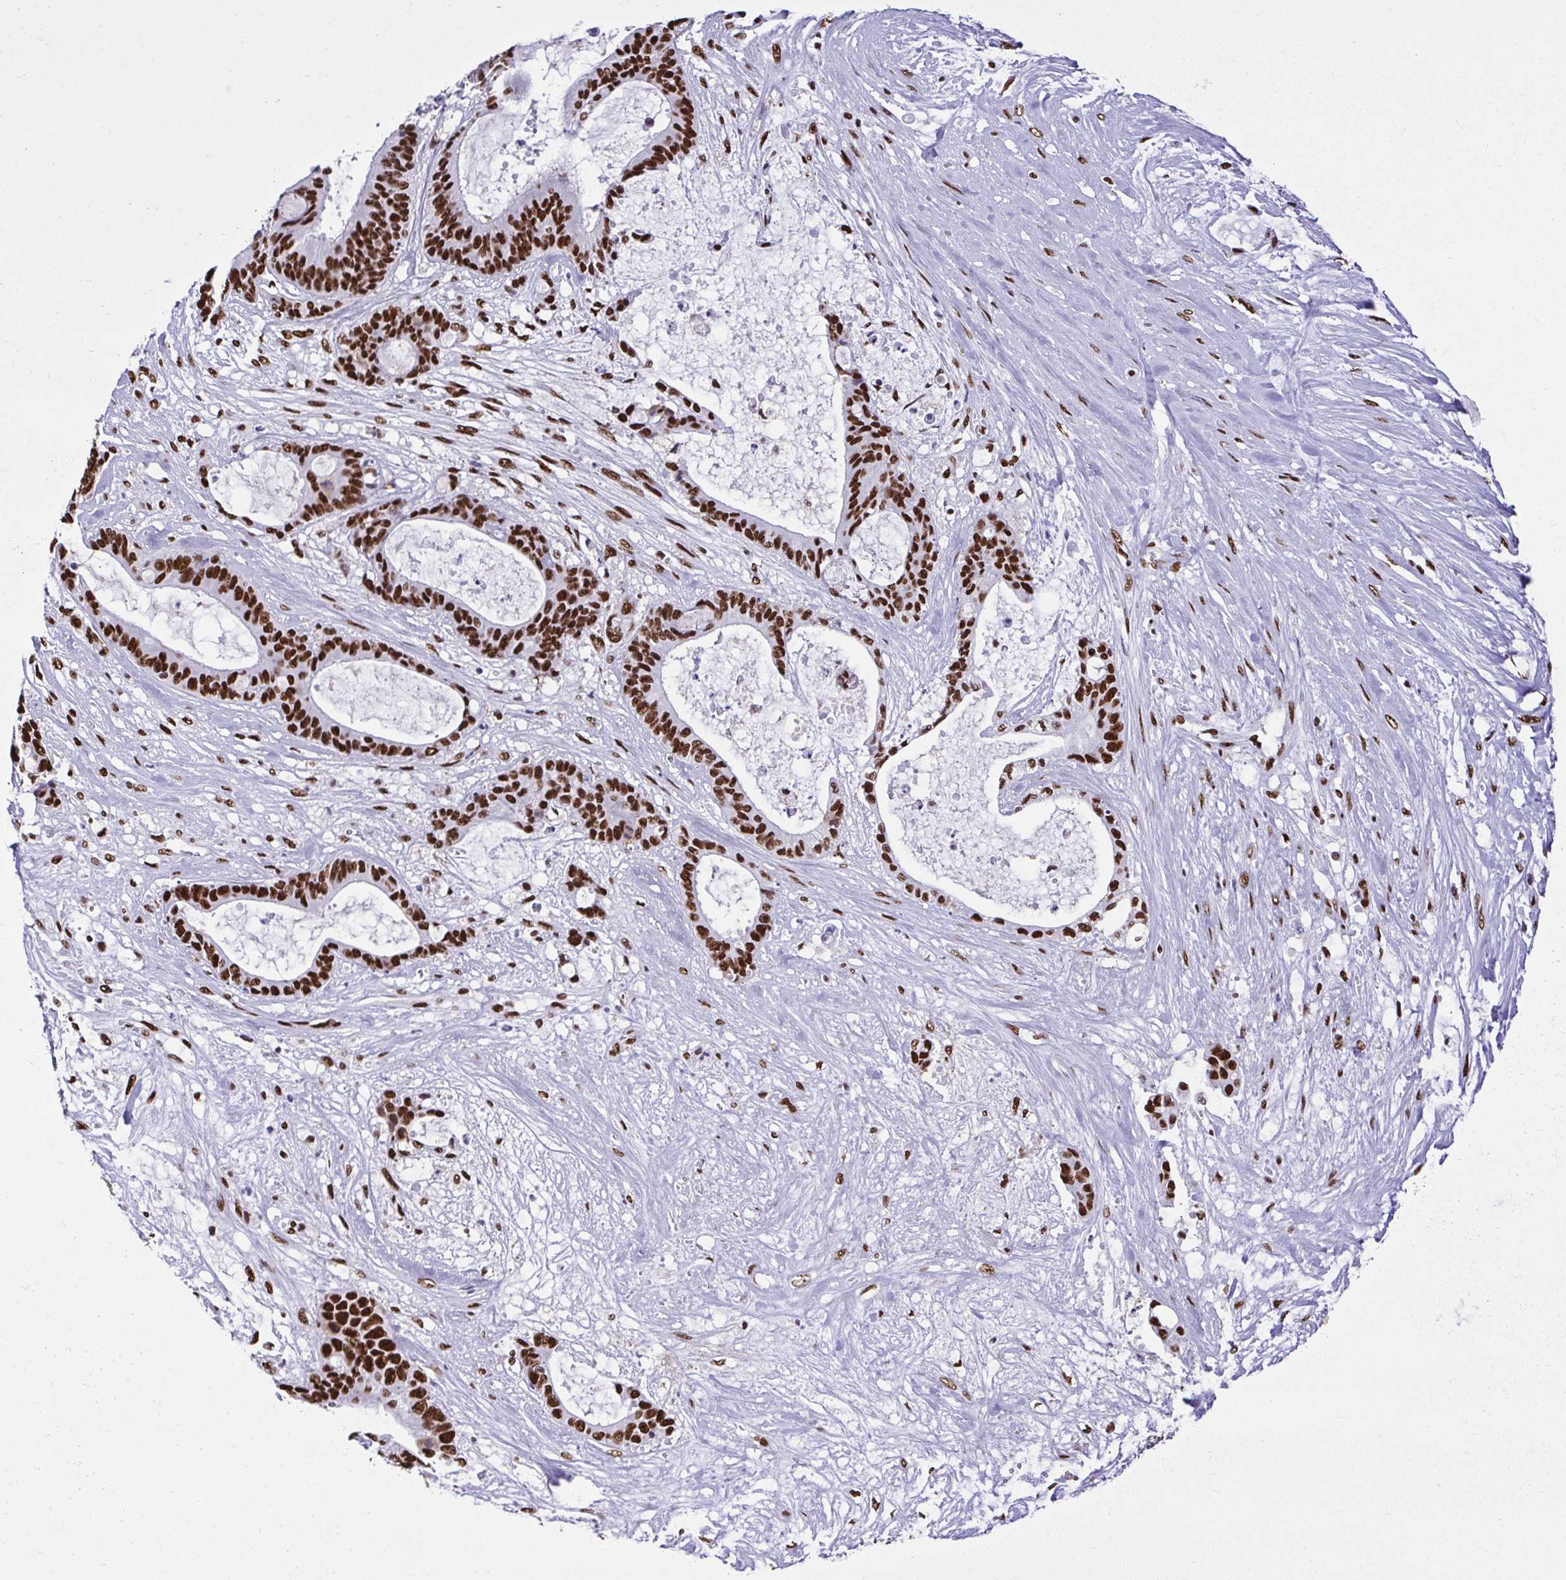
{"staining": {"intensity": "strong", "quantity": ">75%", "location": "nuclear"}, "tissue": "liver cancer", "cell_type": "Tumor cells", "image_type": "cancer", "snomed": [{"axis": "morphology", "description": "Normal tissue, NOS"}, {"axis": "morphology", "description": "Cholangiocarcinoma"}, {"axis": "topography", "description": "Liver"}, {"axis": "topography", "description": "Peripheral nerve tissue"}], "caption": "Protein staining reveals strong nuclear positivity in approximately >75% of tumor cells in liver cancer. (DAB (3,3'-diaminobenzidine) IHC with brightfield microscopy, high magnification).", "gene": "TRIM28", "patient": {"sex": "female", "age": 73}}